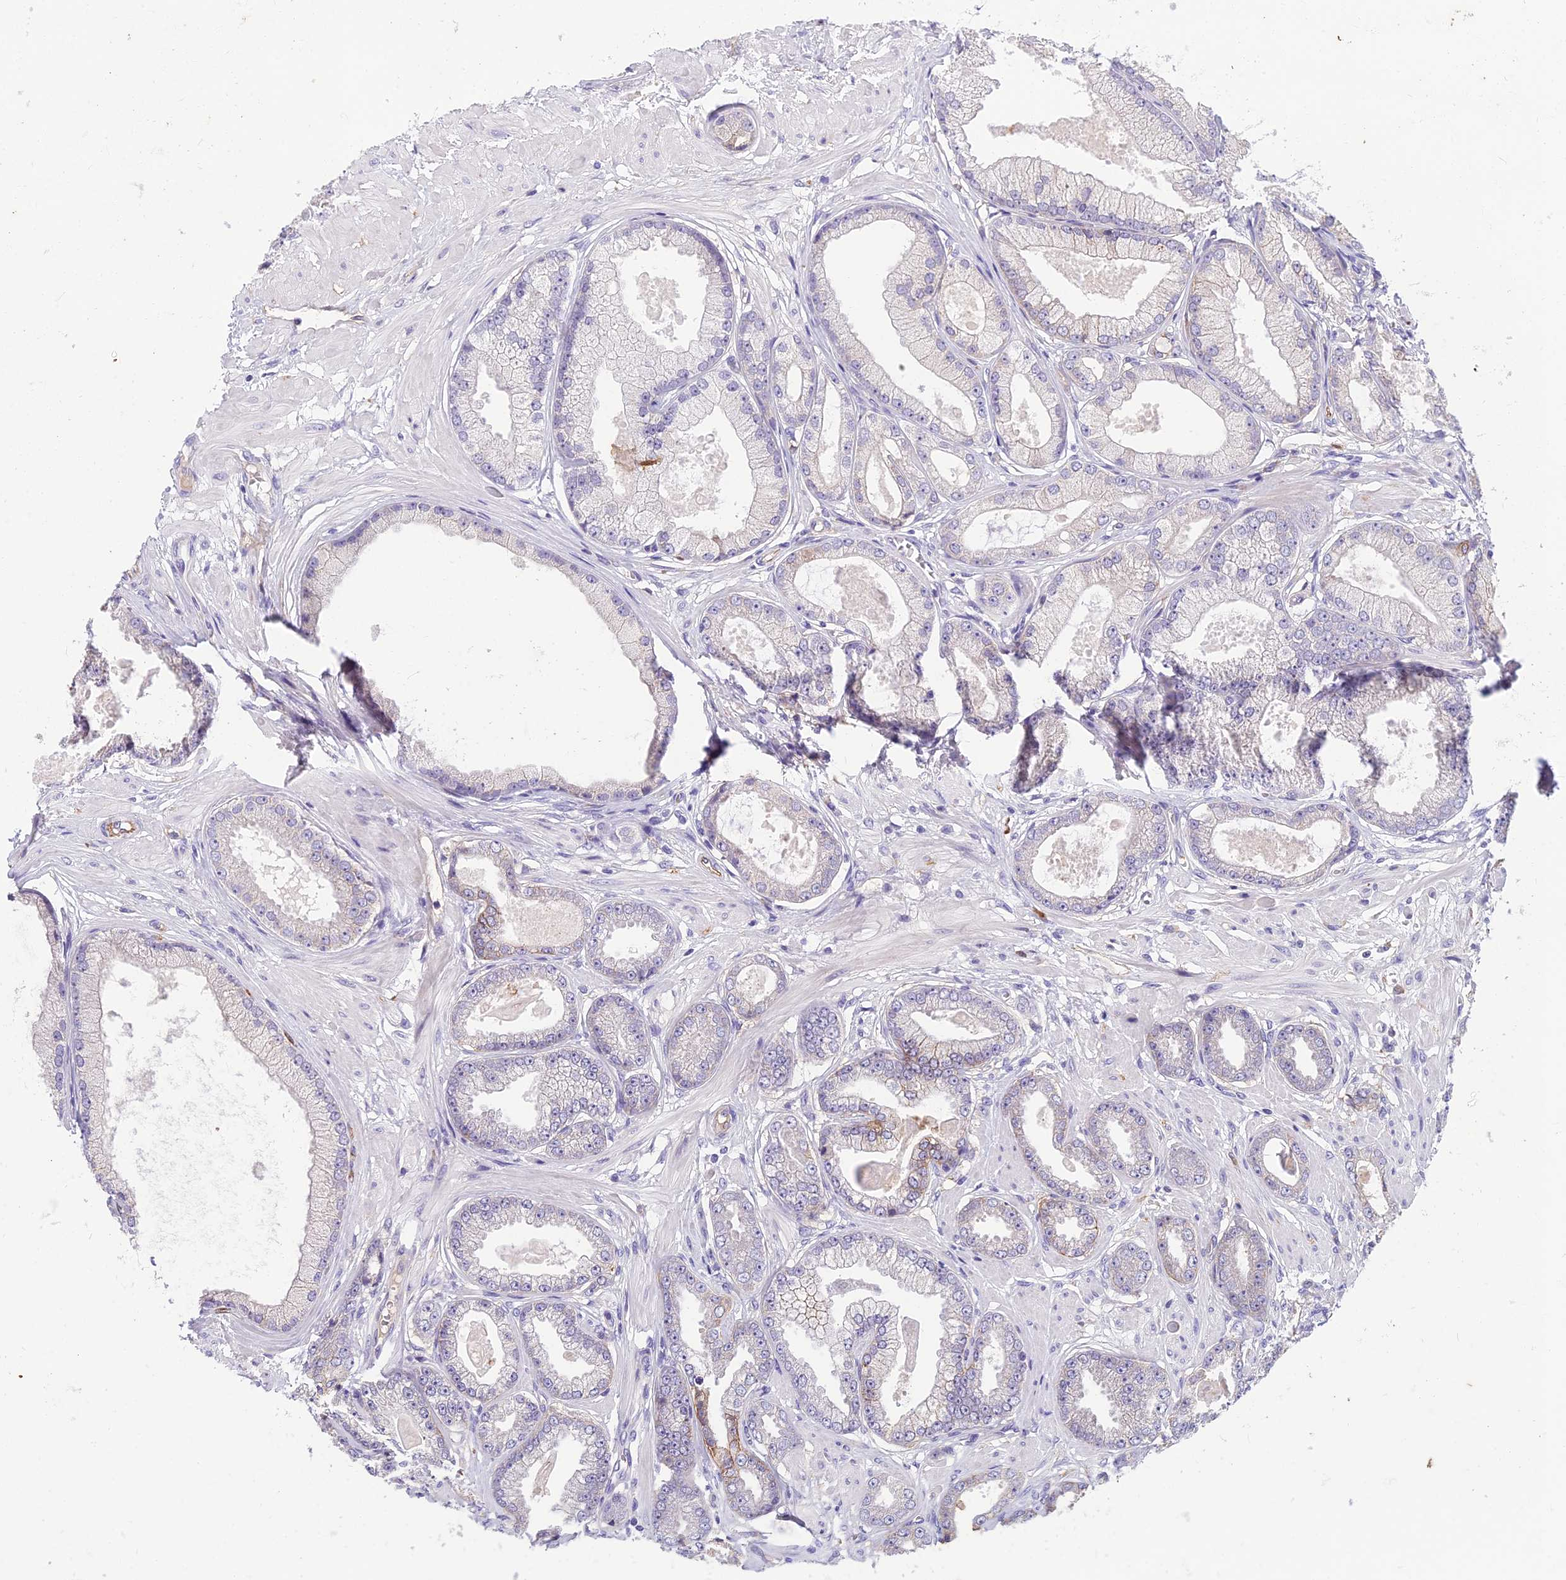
{"staining": {"intensity": "weak", "quantity": "<25%", "location": "cytoplasmic/membranous"}, "tissue": "prostate cancer", "cell_type": "Tumor cells", "image_type": "cancer", "snomed": [{"axis": "morphology", "description": "Adenocarcinoma, Low grade"}, {"axis": "topography", "description": "Prostate"}], "caption": "Immunohistochemistry (IHC) image of prostate low-grade adenocarcinoma stained for a protein (brown), which exhibits no positivity in tumor cells. The staining is performed using DAB brown chromogen with nuclei counter-stained in using hematoxylin.", "gene": "TSPAN15", "patient": {"sex": "male", "age": 64}}